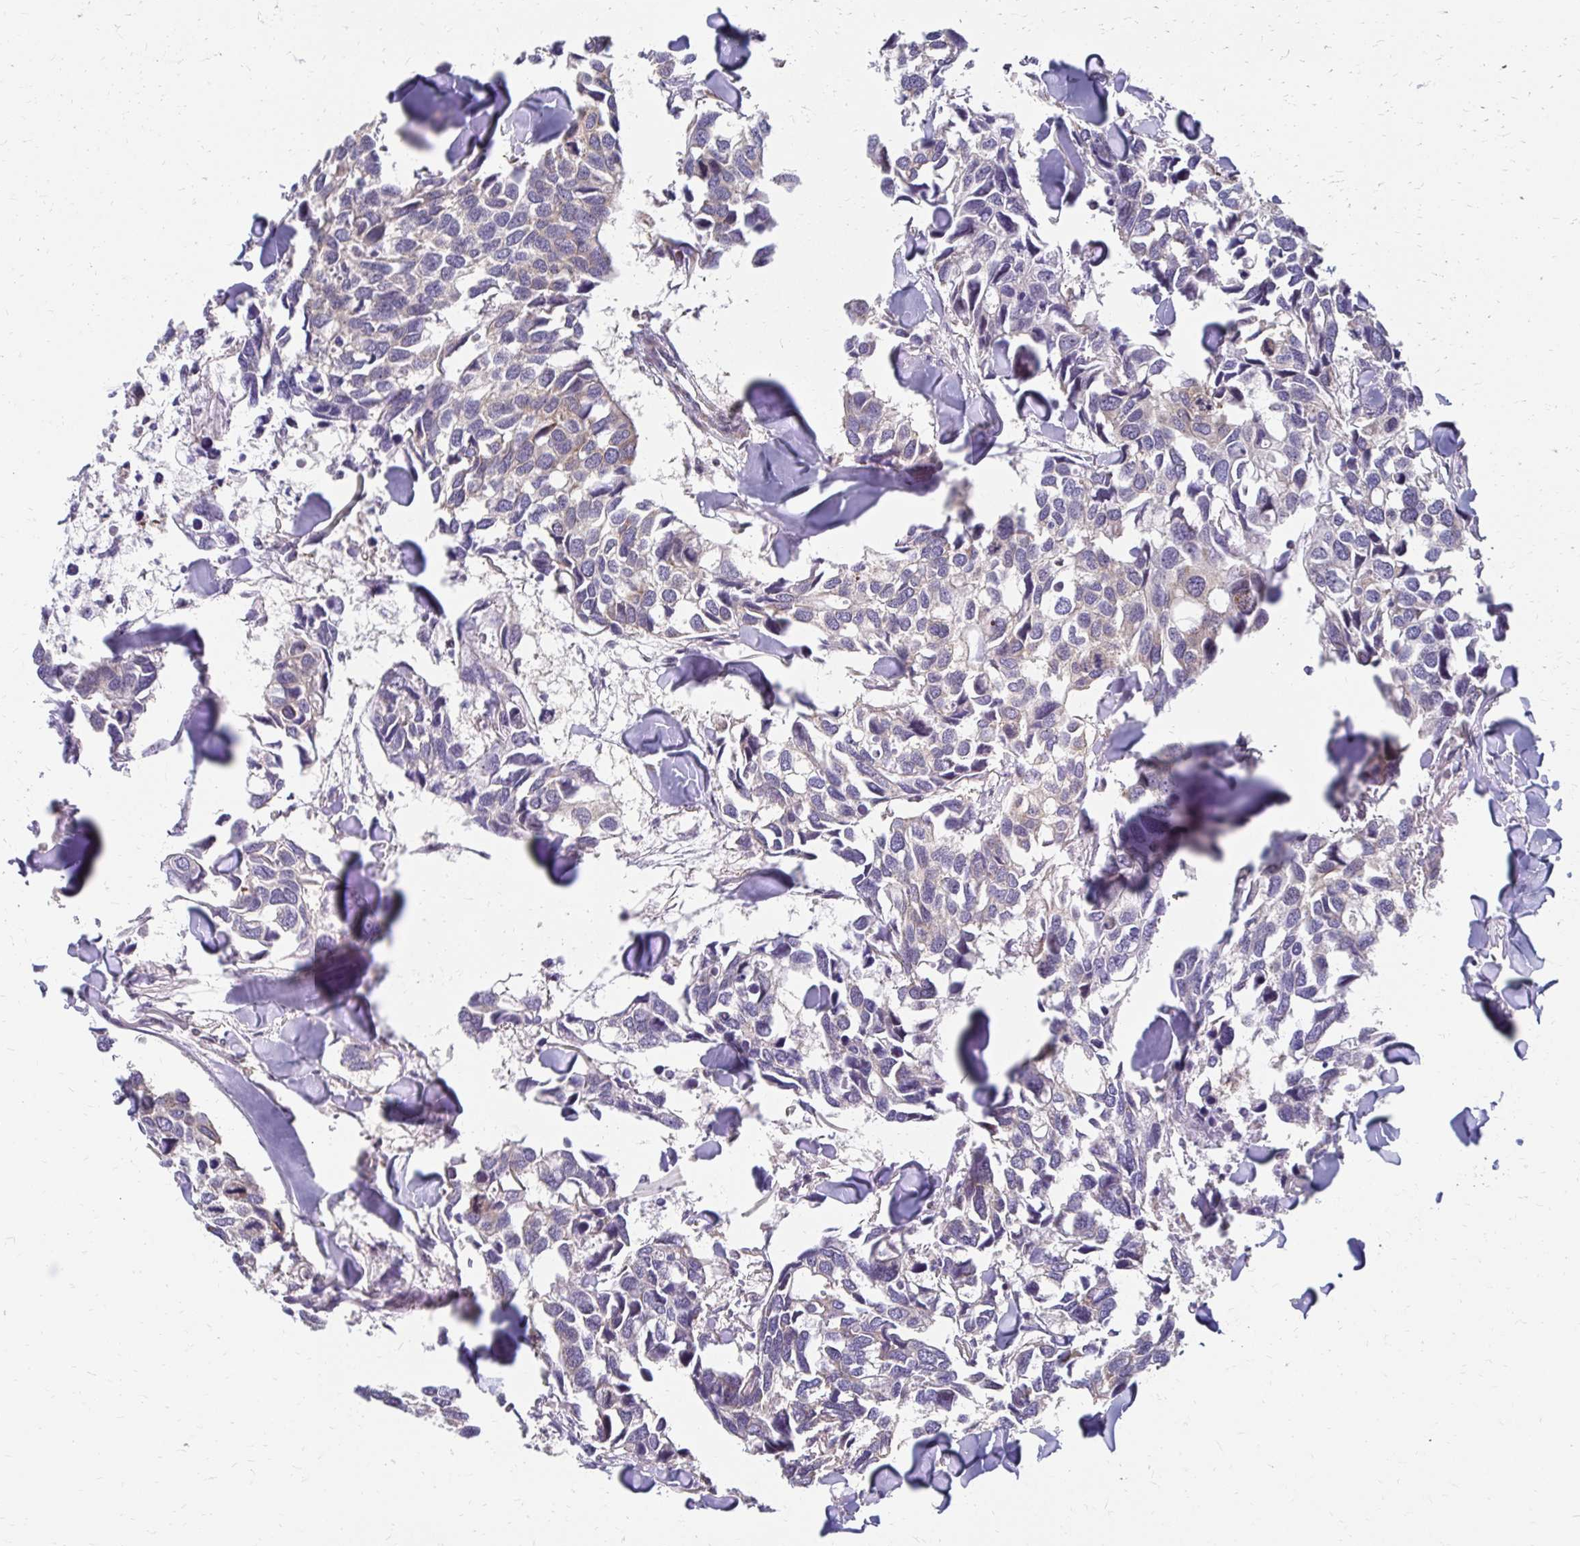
{"staining": {"intensity": "negative", "quantity": "none", "location": "none"}, "tissue": "breast cancer", "cell_type": "Tumor cells", "image_type": "cancer", "snomed": [{"axis": "morphology", "description": "Duct carcinoma"}, {"axis": "topography", "description": "Breast"}], "caption": "Breast cancer (intraductal carcinoma) was stained to show a protein in brown. There is no significant expression in tumor cells.", "gene": "CBX7", "patient": {"sex": "female", "age": 83}}